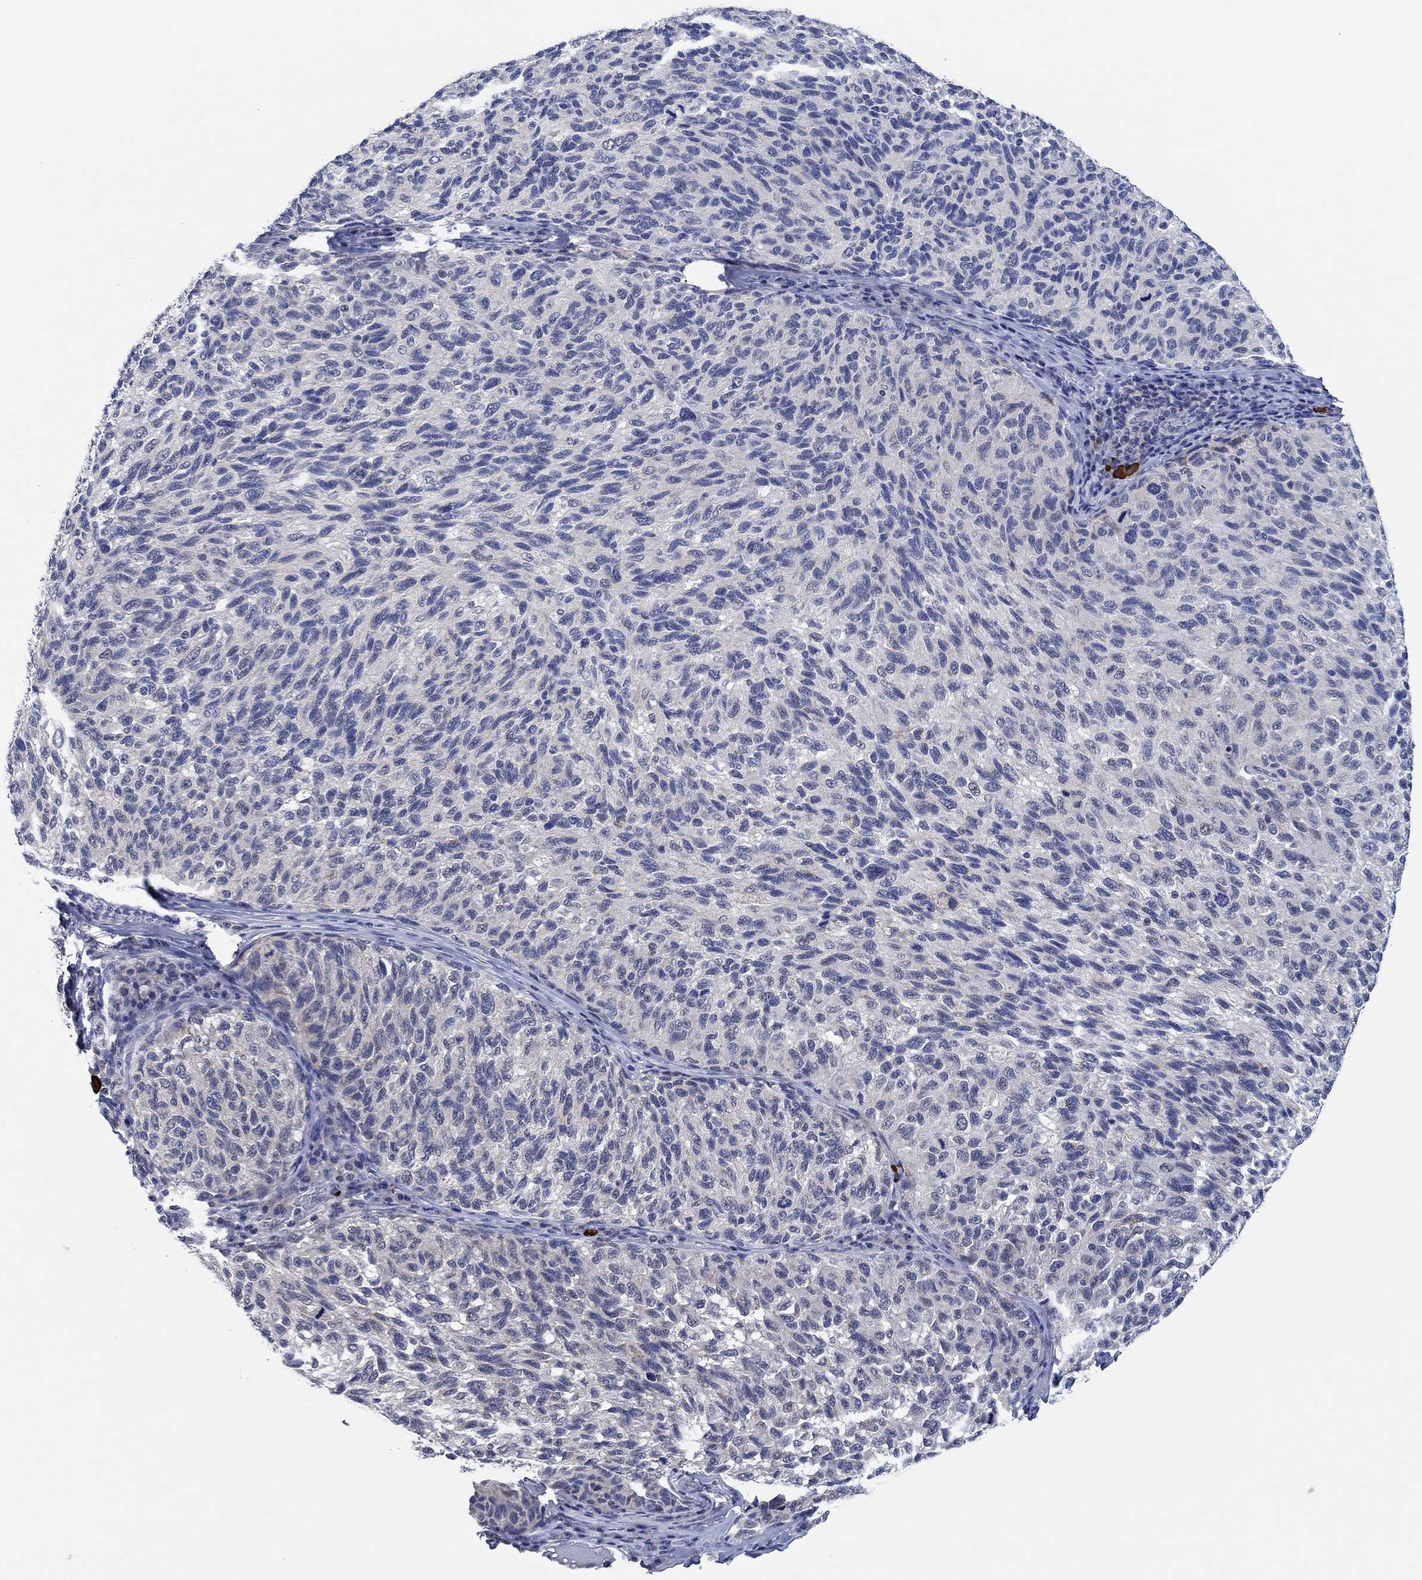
{"staining": {"intensity": "negative", "quantity": "none", "location": "none"}, "tissue": "melanoma", "cell_type": "Tumor cells", "image_type": "cancer", "snomed": [{"axis": "morphology", "description": "Malignant melanoma, NOS"}, {"axis": "topography", "description": "Skin"}], "caption": "High power microscopy photomicrograph of an immunohistochemistry micrograph of melanoma, revealing no significant staining in tumor cells.", "gene": "PRRT3", "patient": {"sex": "female", "age": 73}}